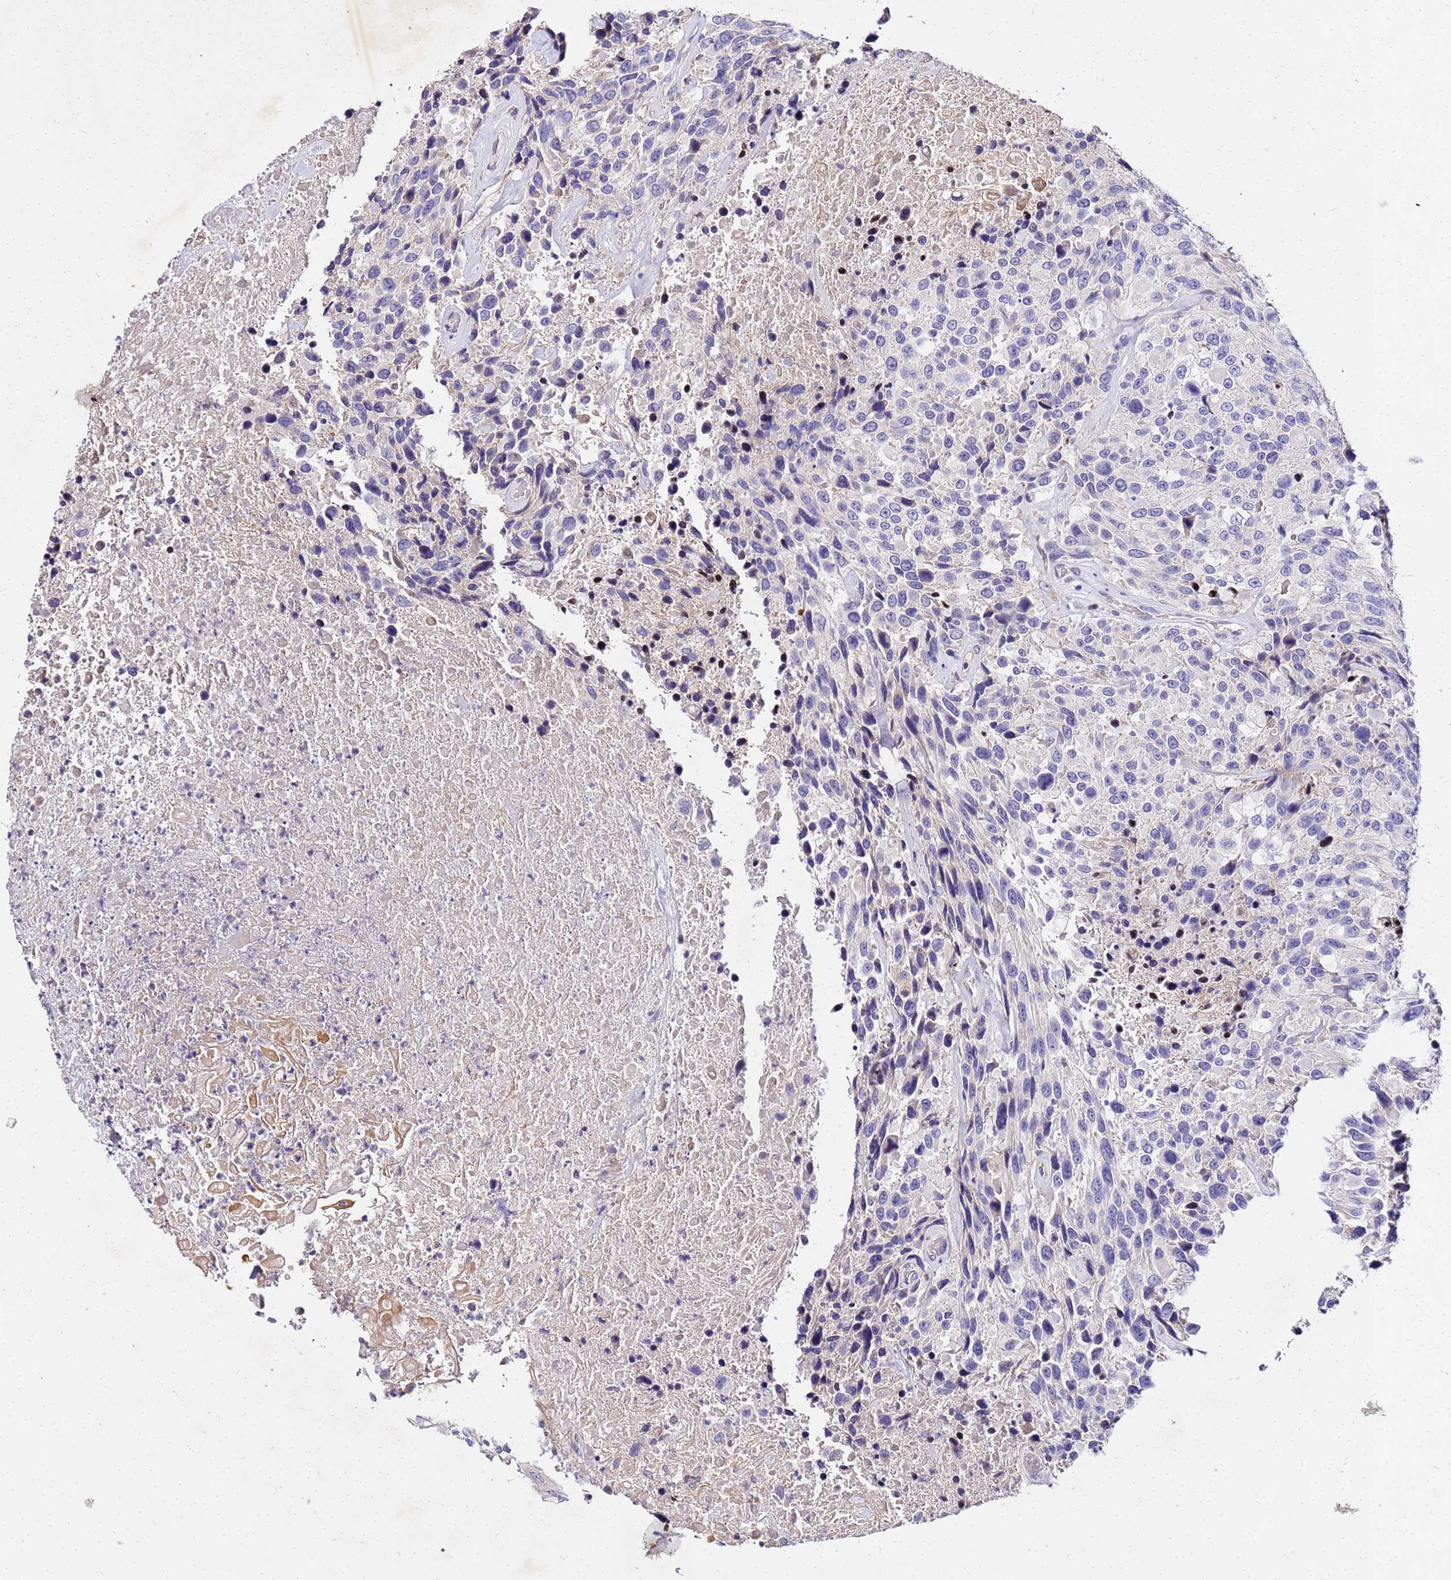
{"staining": {"intensity": "negative", "quantity": "none", "location": "none"}, "tissue": "urothelial cancer", "cell_type": "Tumor cells", "image_type": "cancer", "snomed": [{"axis": "morphology", "description": "Urothelial carcinoma, High grade"}, {"axis": "topography", "description": "Urinary bladder"}], "caption": "This histopathology image is of high-grade urothelial carcinoma stained with immunohistochemistry (IHC) to label a protein in brown with the nuclei are counter-stained blue. There is no positivity in tumor cells.", "gene": "COX14", "patient": {"sex": "female", "age": 70}}